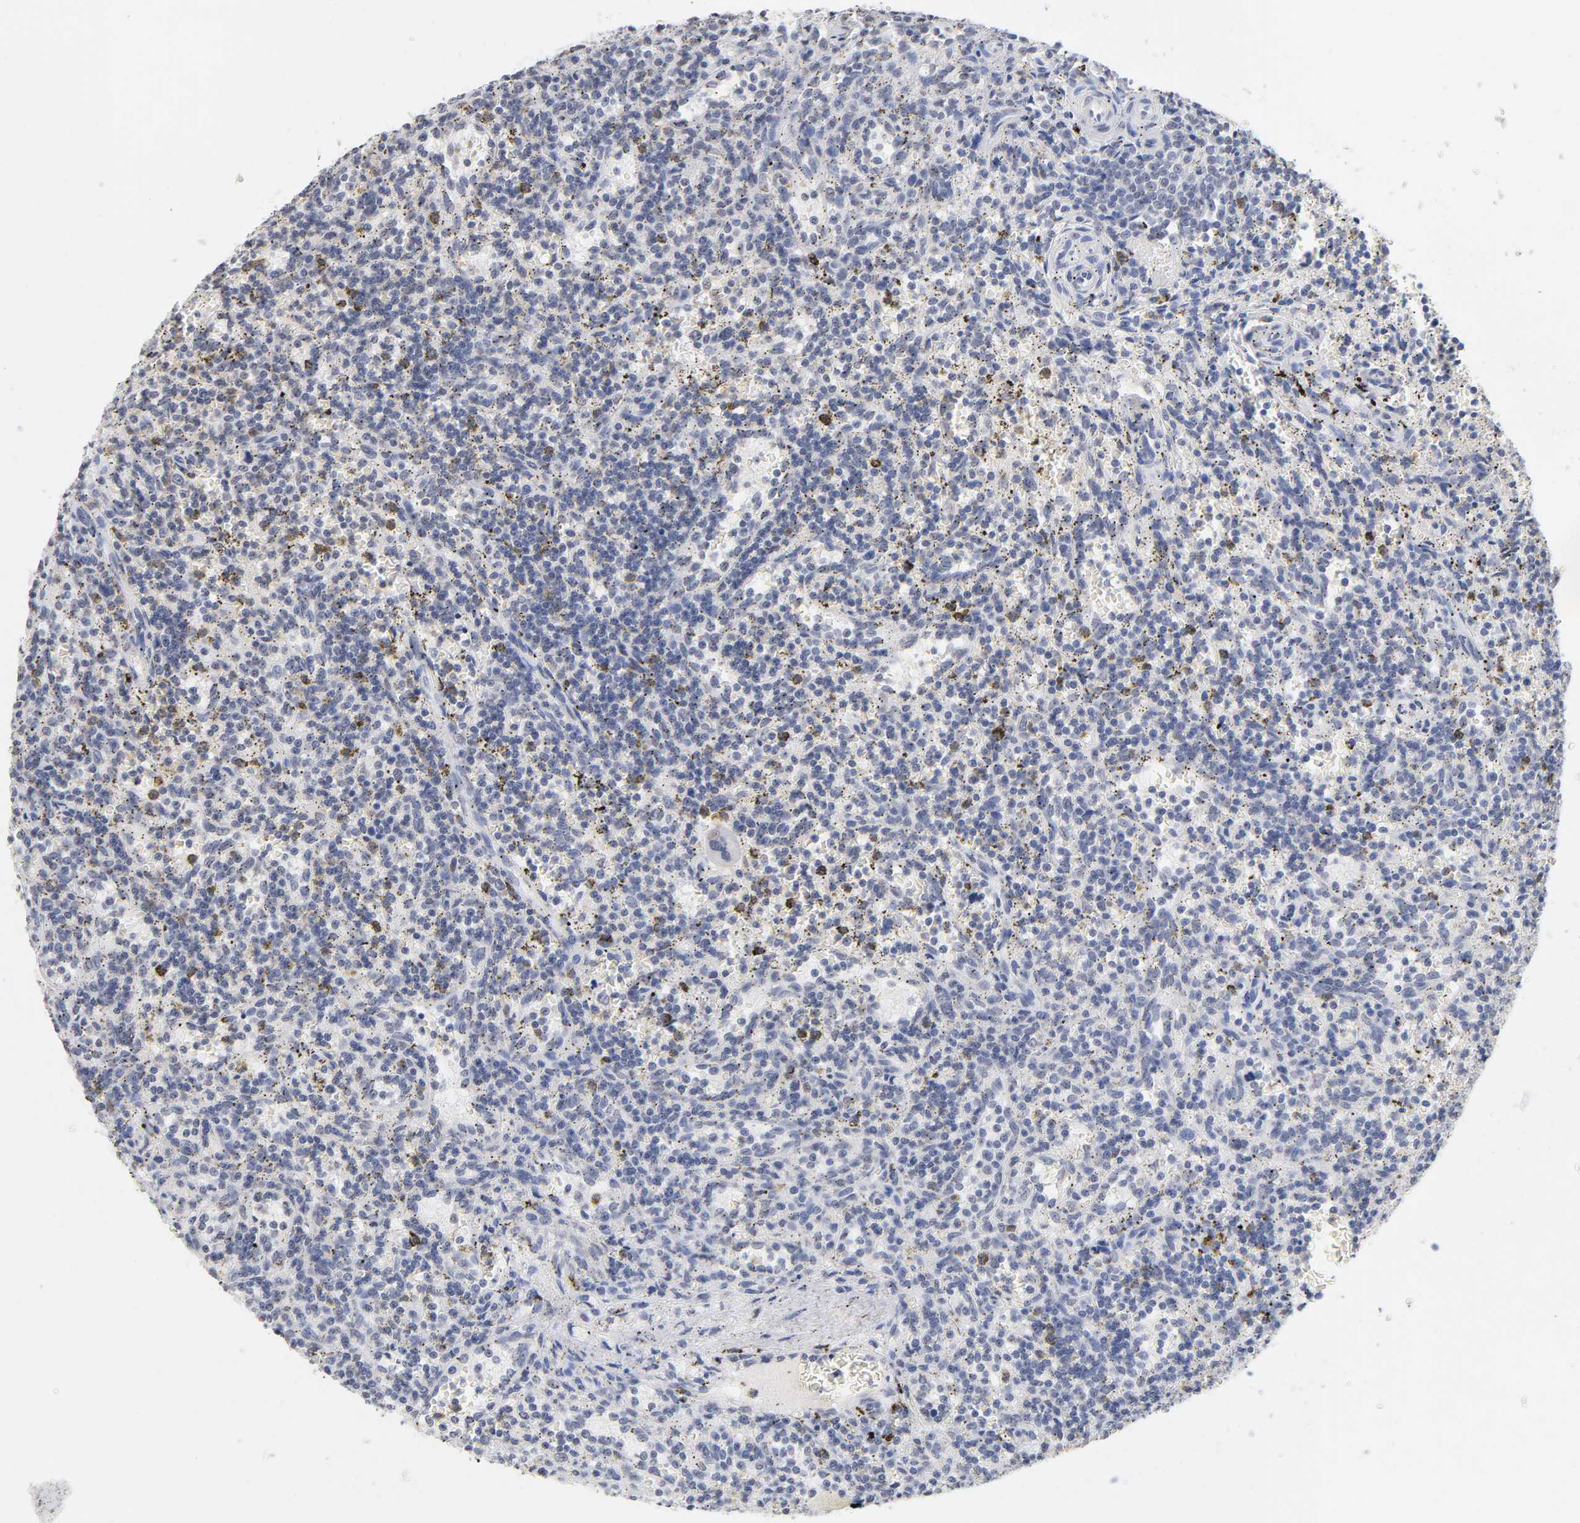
{"staining": {"intensity": "negative", "quantity": "none", "location": "none"}, "tissue": "lymphoma", "cell_type": "Tumor cells", "image_type": "cancer", "snomed": [{"axis": "morphology", "description": "Malignant lymphoma, non-Hodgkin's type, Low grade"}, {"axis": "topography", "description": "Spleen"}], "caption": "There is no significant expression in tumor cells of lymphoma. Nuclei are stained in blue.", "gene": "CRABP2", "patient": {"sex": "male", "age": 73}}